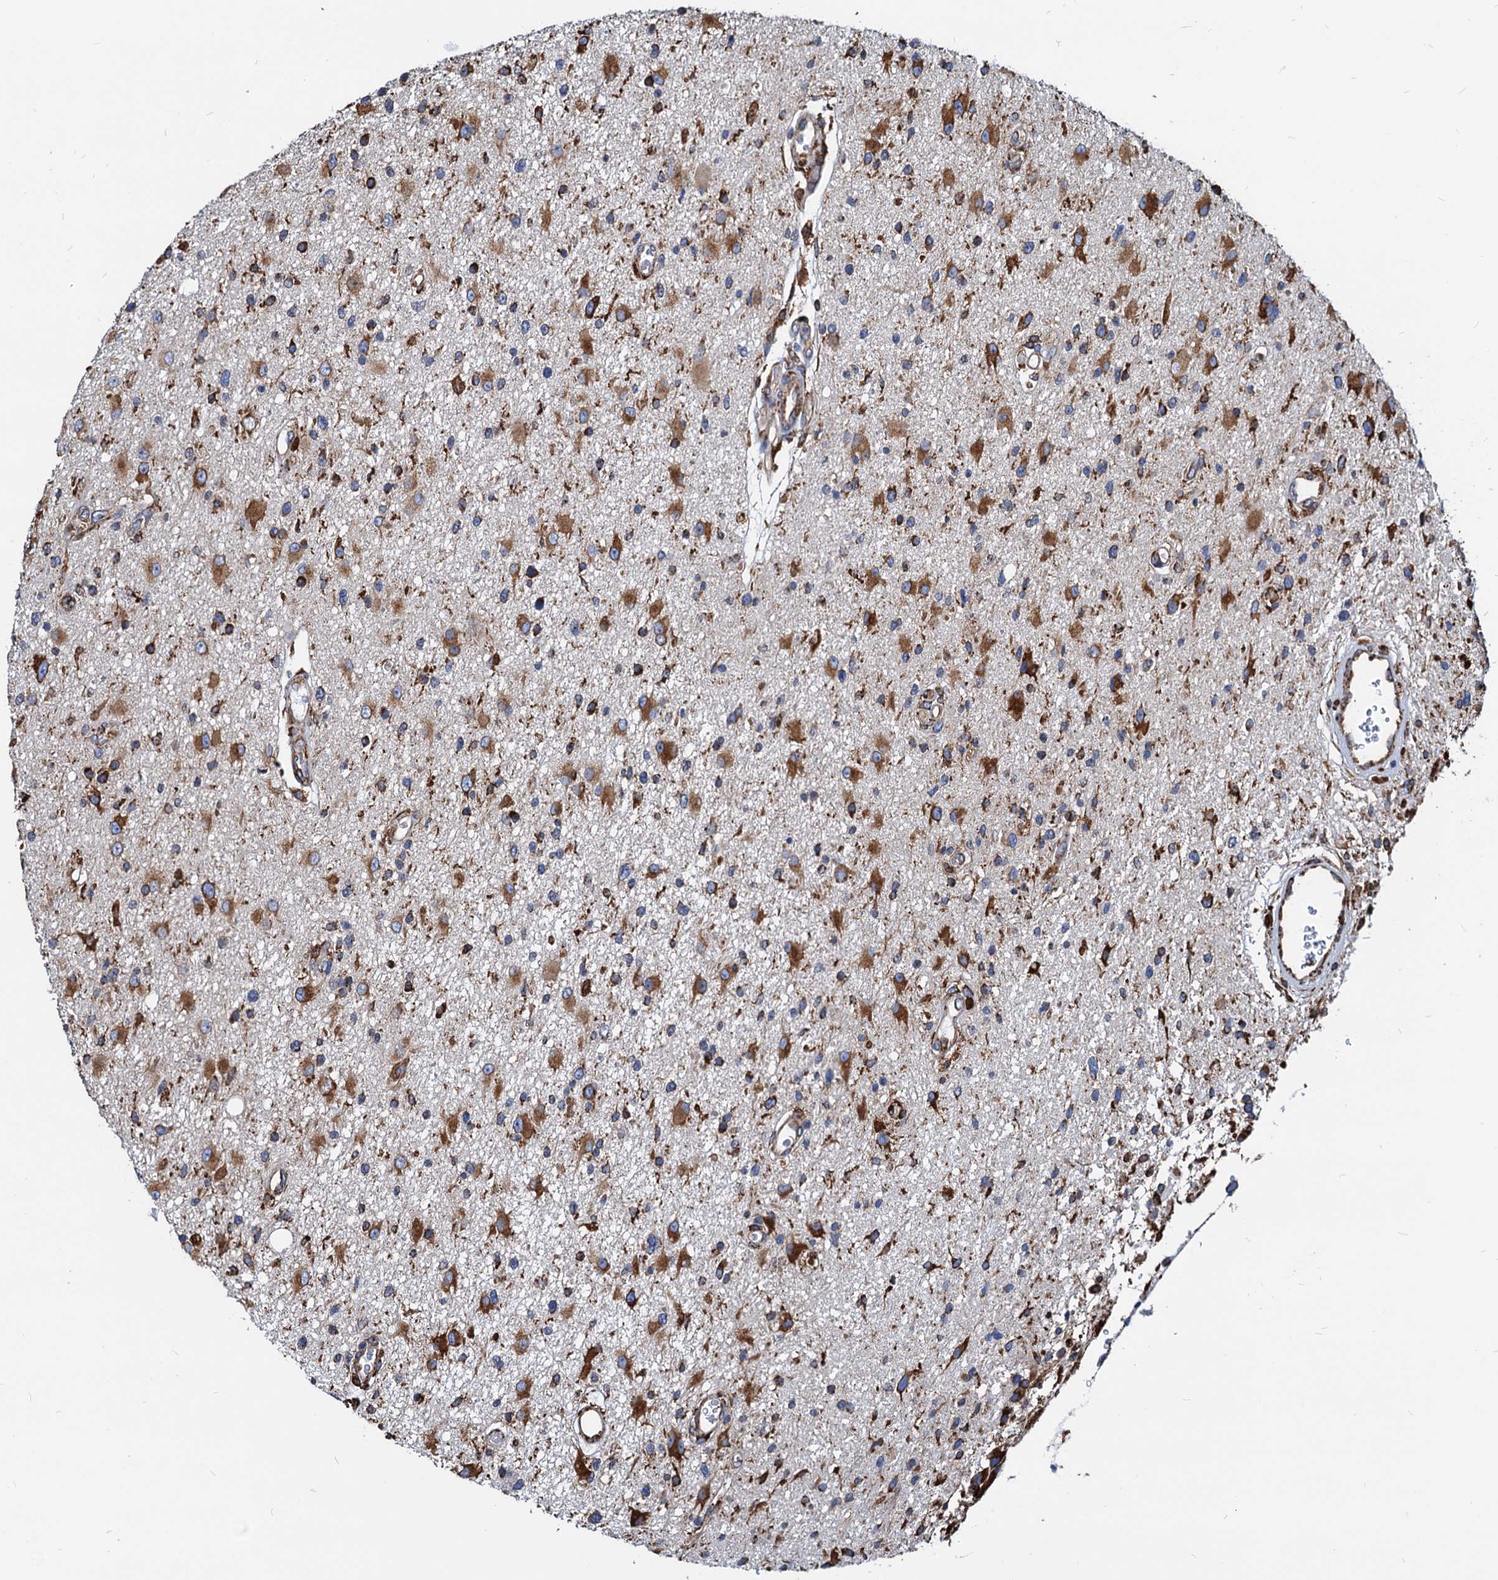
{"staining": {"intensity": "strong", "quantity": "<25%", "location": "cytoplasmic/membranous"}, "tissue": "glioma", "cell_type": "Tumor cells", "image_type": "cancer", "snomed": [{"axis": "morphology", "description": "Glioma, malignant, High grade"}, {"axis": "topography", "description": "Brain"}], "caption": "Human glioma stained with a brown dye exhibits strong cytoplasmic/membranous positive positivity in approximately <25% of tumor cells.", "gene": "HSPA5", "patient": {"sex": "male", "age": 33}}